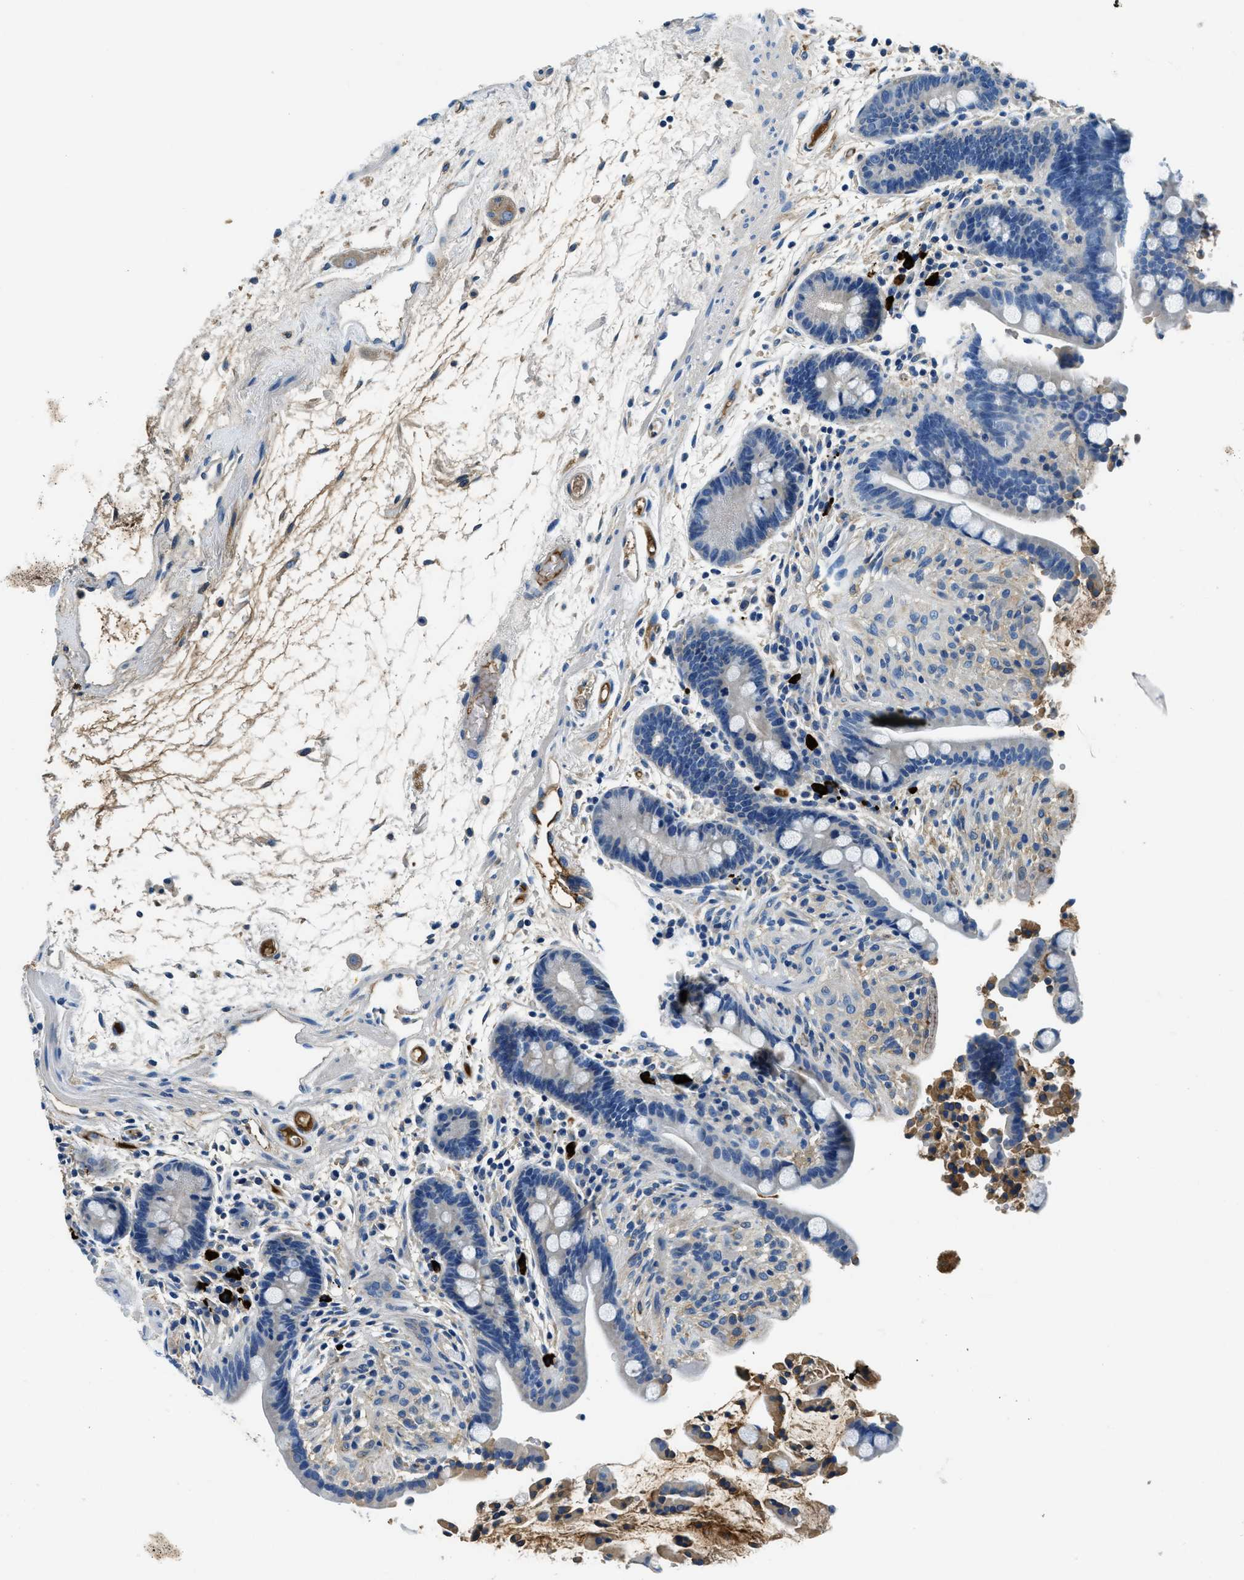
{"staining": {"intensity": "moderate", "quantity": ">75%", "location": "cytoplasmic/membranous"}, "tissue": "colon", "cell_type": "Endothelial cells", "image_type": "normal", "snomed": [{"axis": "morphology", "description": "Normal tissue, NOS"}, {"axis": "topography", "description": "Colon"}], "caption": "DAB (3,3'-diaminobenzidine) immunohistochemical staining of unremarkable human colon exhibits moderate cytoplasmic/membranous protein staining in approximately >75% of endothelial cells.", "gene": "TMEM186", "patient": {"sex": "male", "age": 73}}